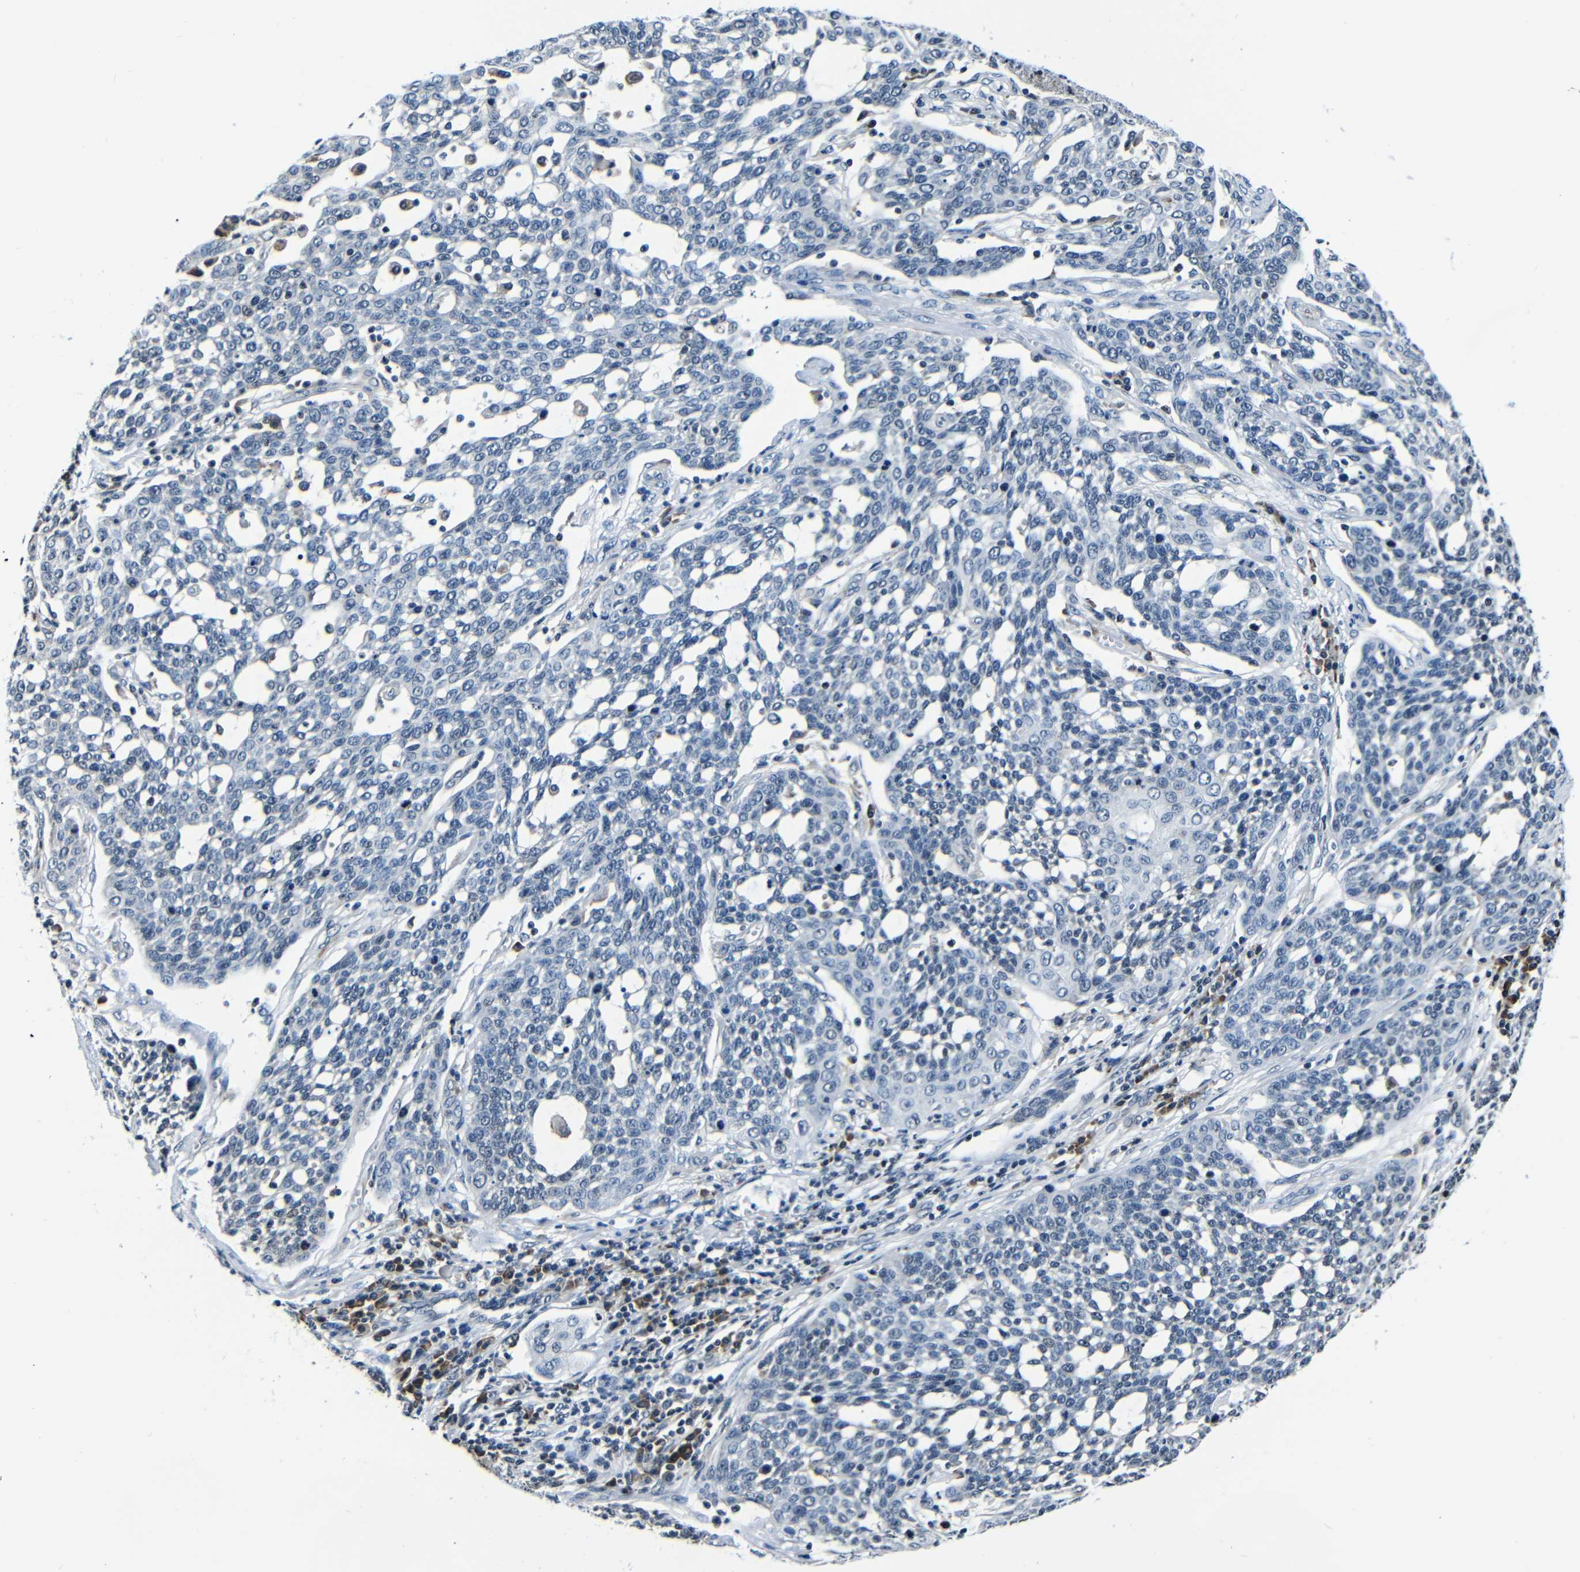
{"staining": {"intensity": "negative", "quantity": "none", "location": "none"}, "tissue": "cervical cancer", "cell_type": "Tumor cells", "image_type": "cancer", "snomed": [{"axis": "morphology", "description": "Squamous cell carcinoma, NOS"}, {"axis": "topography", "description": "Cervix"}], "caption": "Image shows no protein expression in tumor cells of cervical cancer (squamous cell carcinoma) tissue.", "gene": "NCBP3", "patient": {"sex": "female", "age": 34}}